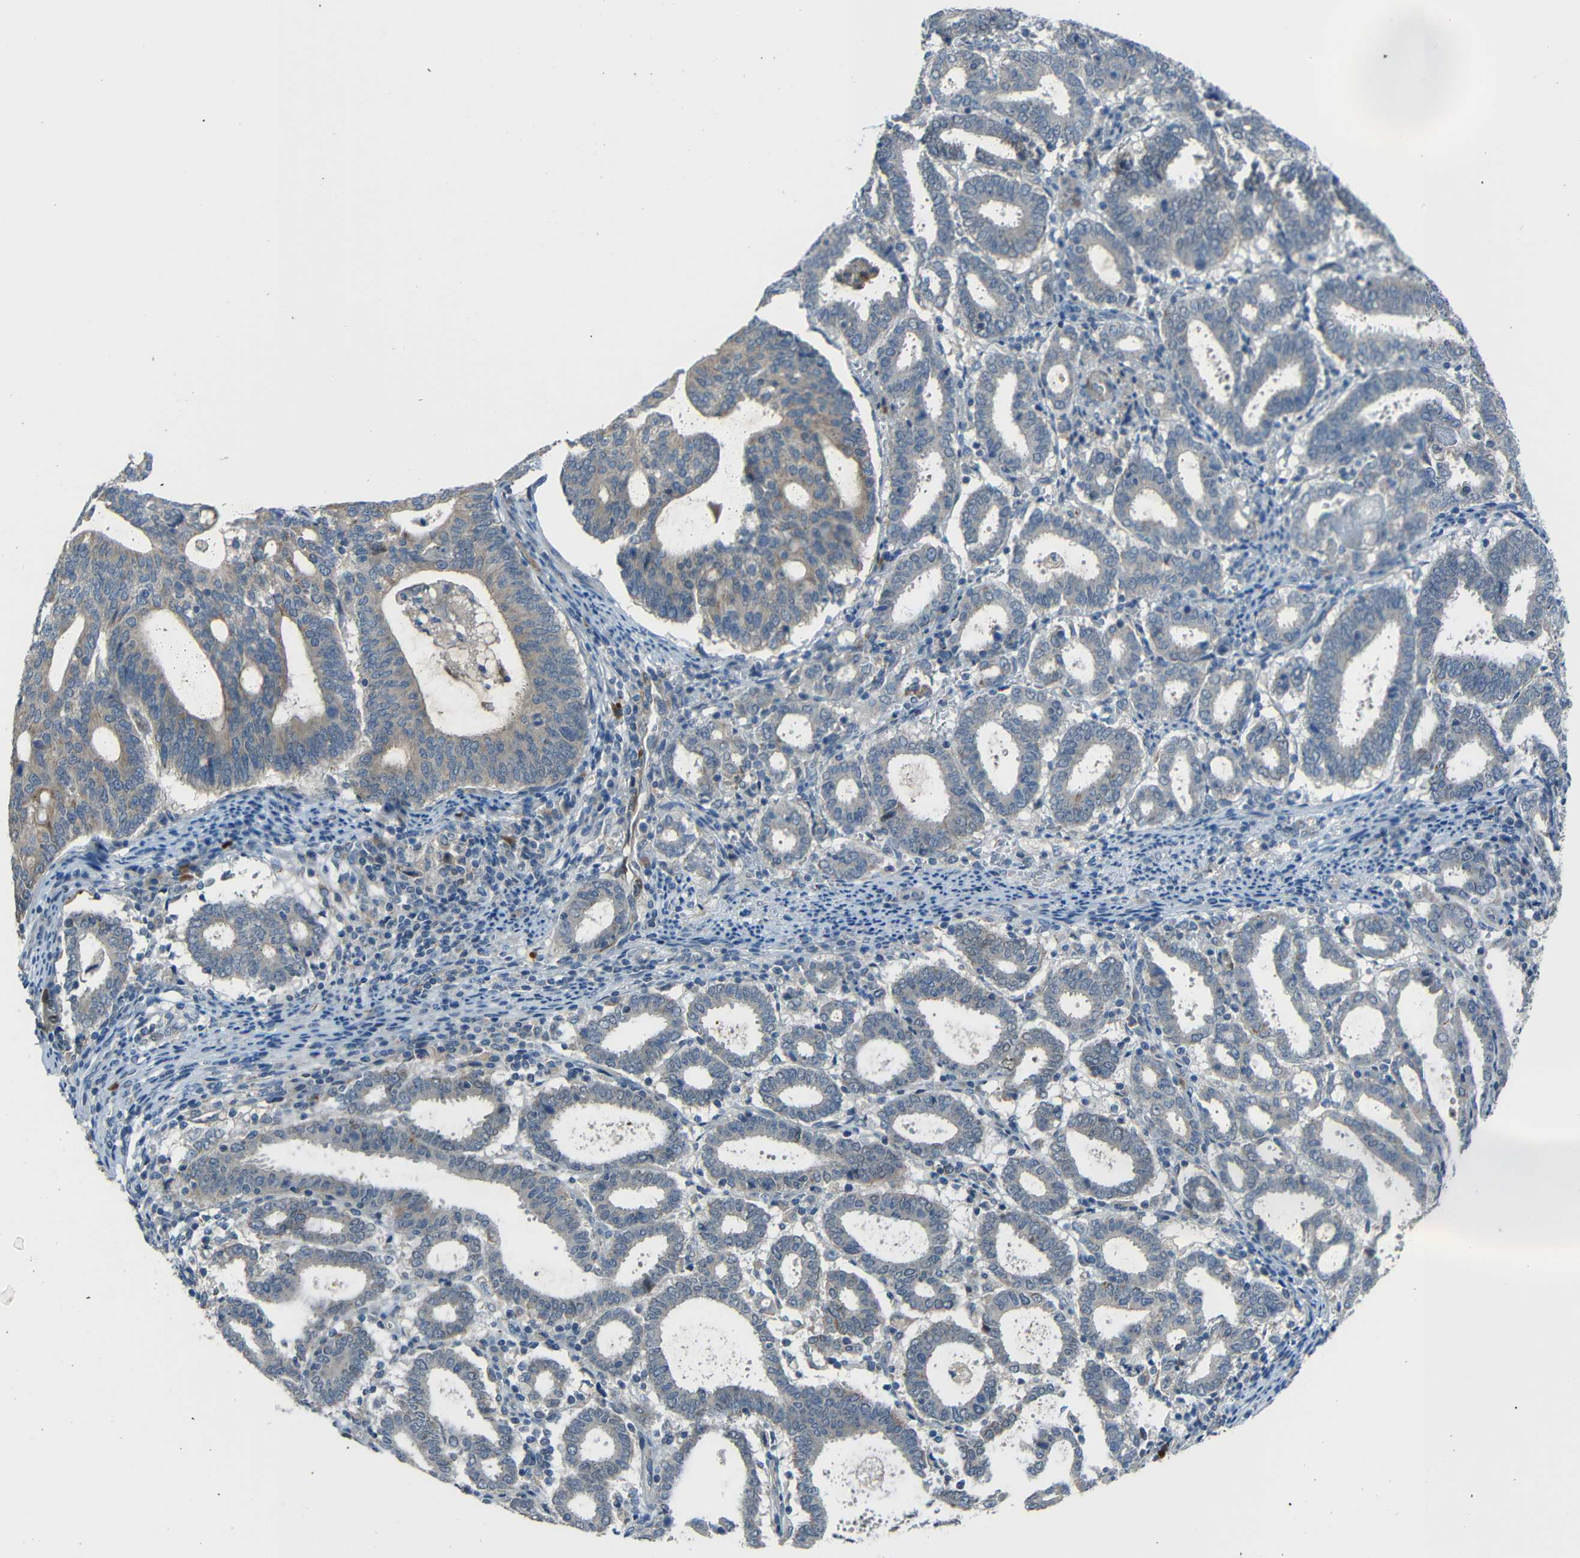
{"staining": {"intensity": "weak", "quantity": "<25%", "location": "cytoplasmic/membranous"}, "tissue": "endometrial cancer", "cell_type": "Tumor cells", "image_type": "cancer", "snomed": [{"axis": "morphology", "description": "Adenocarcinoma, NOS"}, {"axis": "topography", "description": "Uterus"}], "caption": "Endometrial cancer (adenocarcinoma) was stained to show a protein in brown. There is no significant expression in tumor cells.", "gene": "DCLK1", "patient": {"sex": "female", "age": 83}}